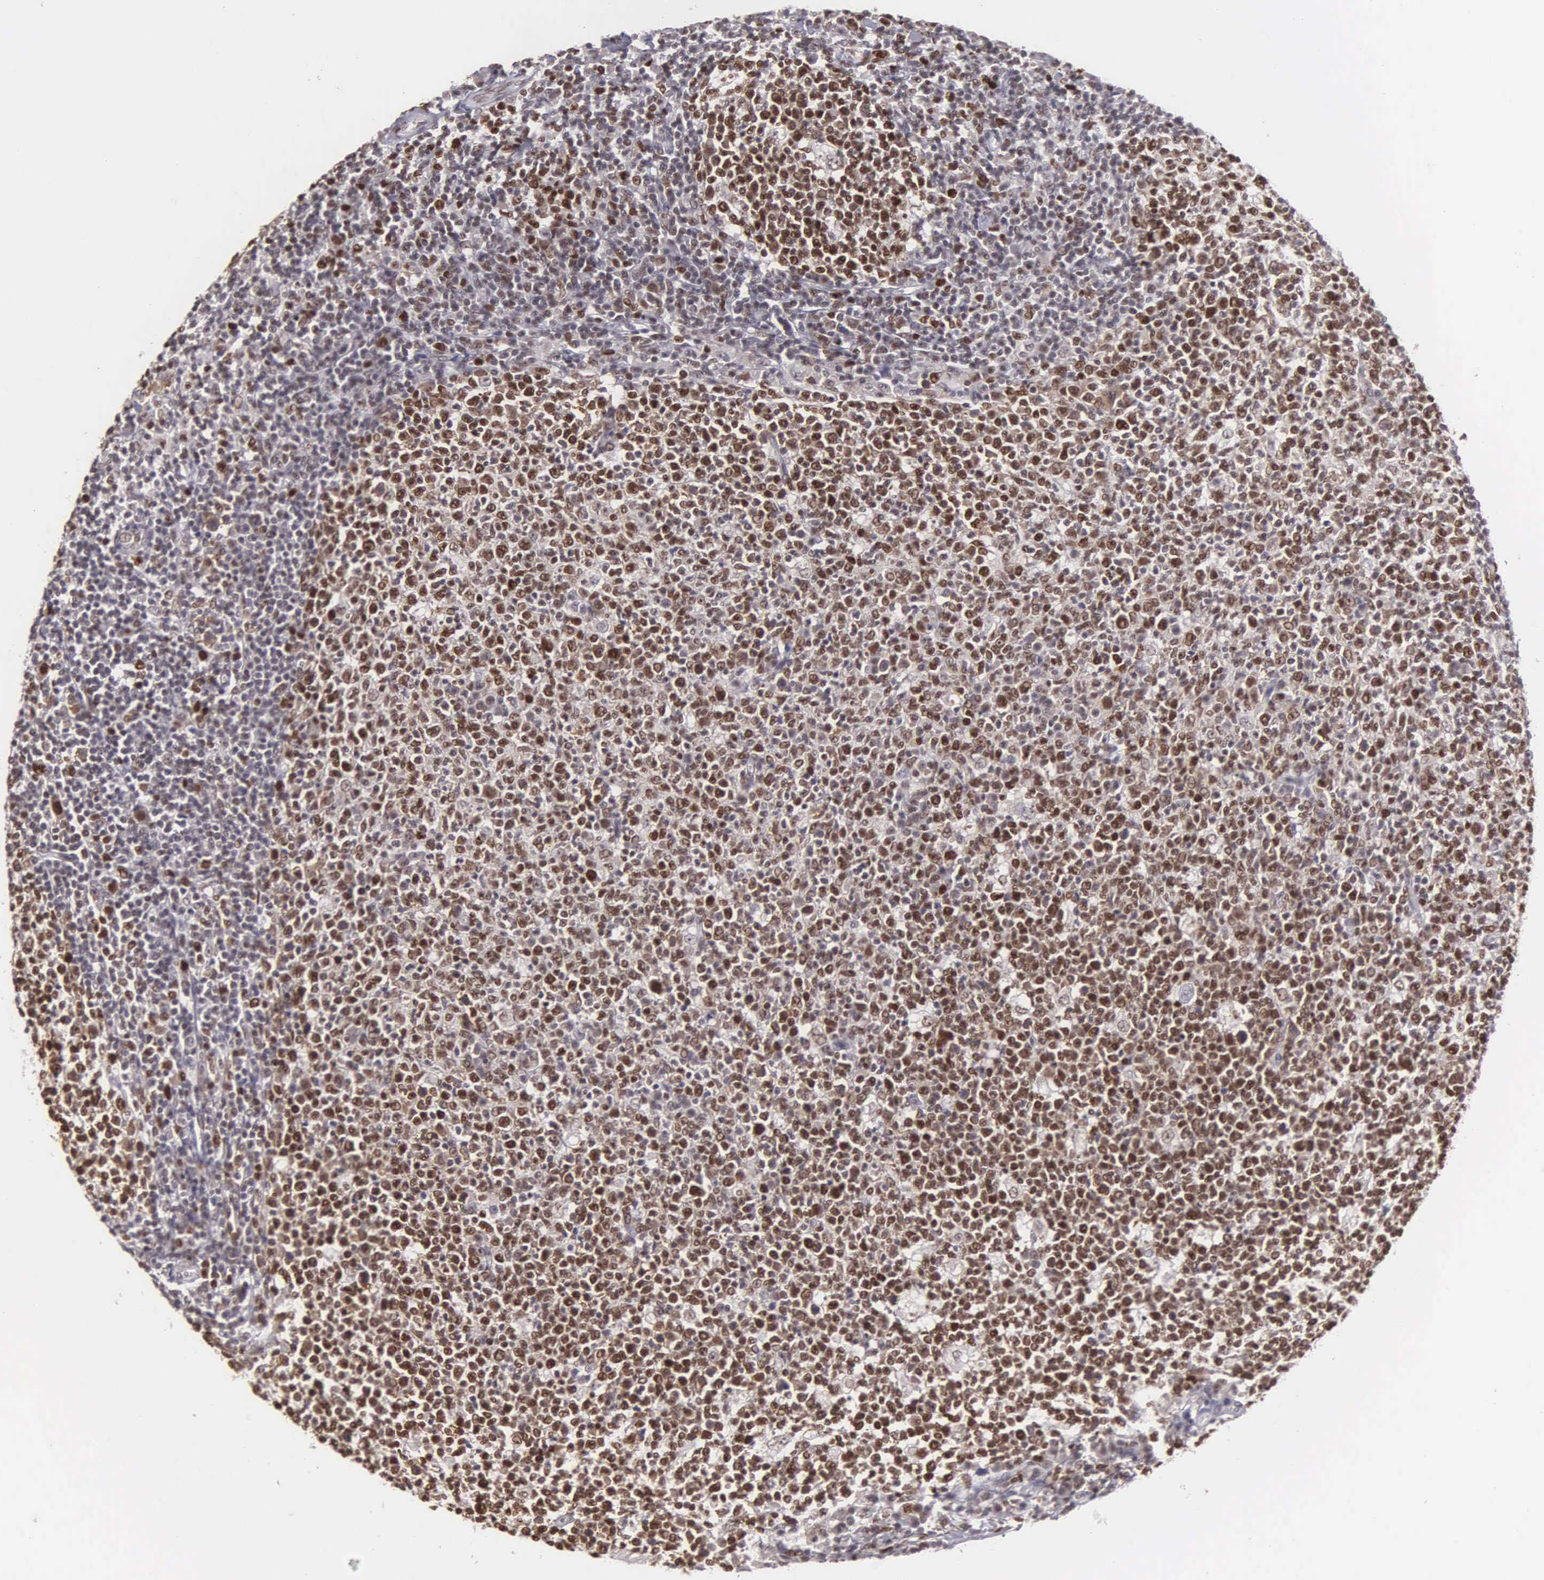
{"staining": {"intensity": "strong", "quantity": ">75%", "location": "nuclear"}, "tissue": "tonsil", "cell_type": "Germinal center cells", "image_type": "normal", "snomed": [{"axis": "morphology", "description": "Normal tissue, NOS"}, {"axis": "topography", "description": "Tonsil"}], "caption": "Germinal center cells show high levels of strong nuclear expression in approximately >75% of cells in unremarkable human tonsil.", "gene": "UBR7", "patient": {"sex": "male", "age": 6}}